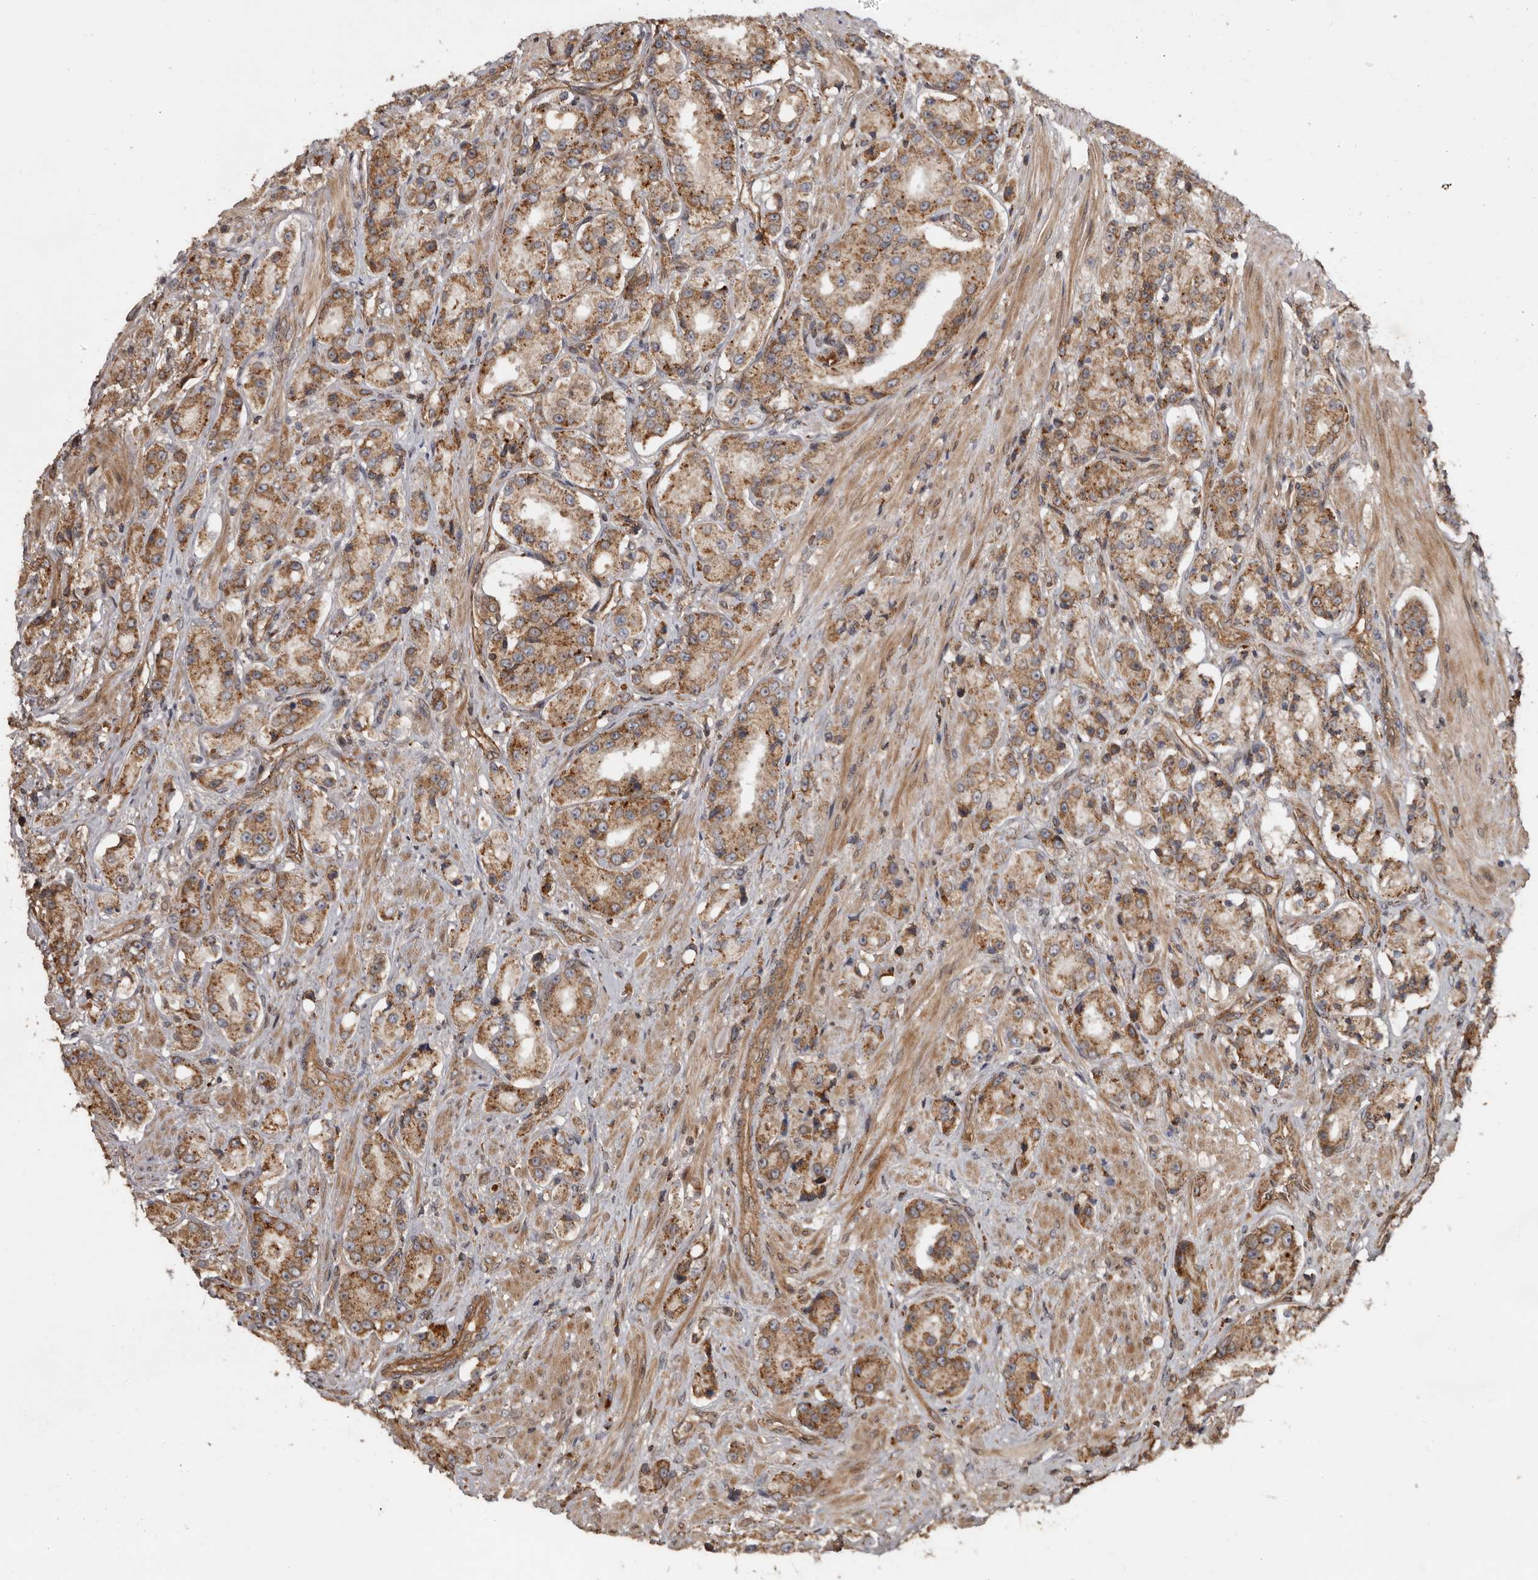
{"staining": {"intensity": "moderate", "quantity": ">75%", "location": "cytoplasmic/membranous"}, "tissue": "prostate cancer", "cell_type": "Tumor cells", "image_type": "cancer", "snomed": [{"axis": "morphology", "description": "Adenocarcinoma, High grade"}, {"axis": "topography", "description": "Prostate"}], "caption": "Human prostate high-grade adenocarcinoma stained with a protein marker exhibits moderate staining in tumor cells.", "gene": "STK36", "patient": {"sex": "male", "age": 60}}